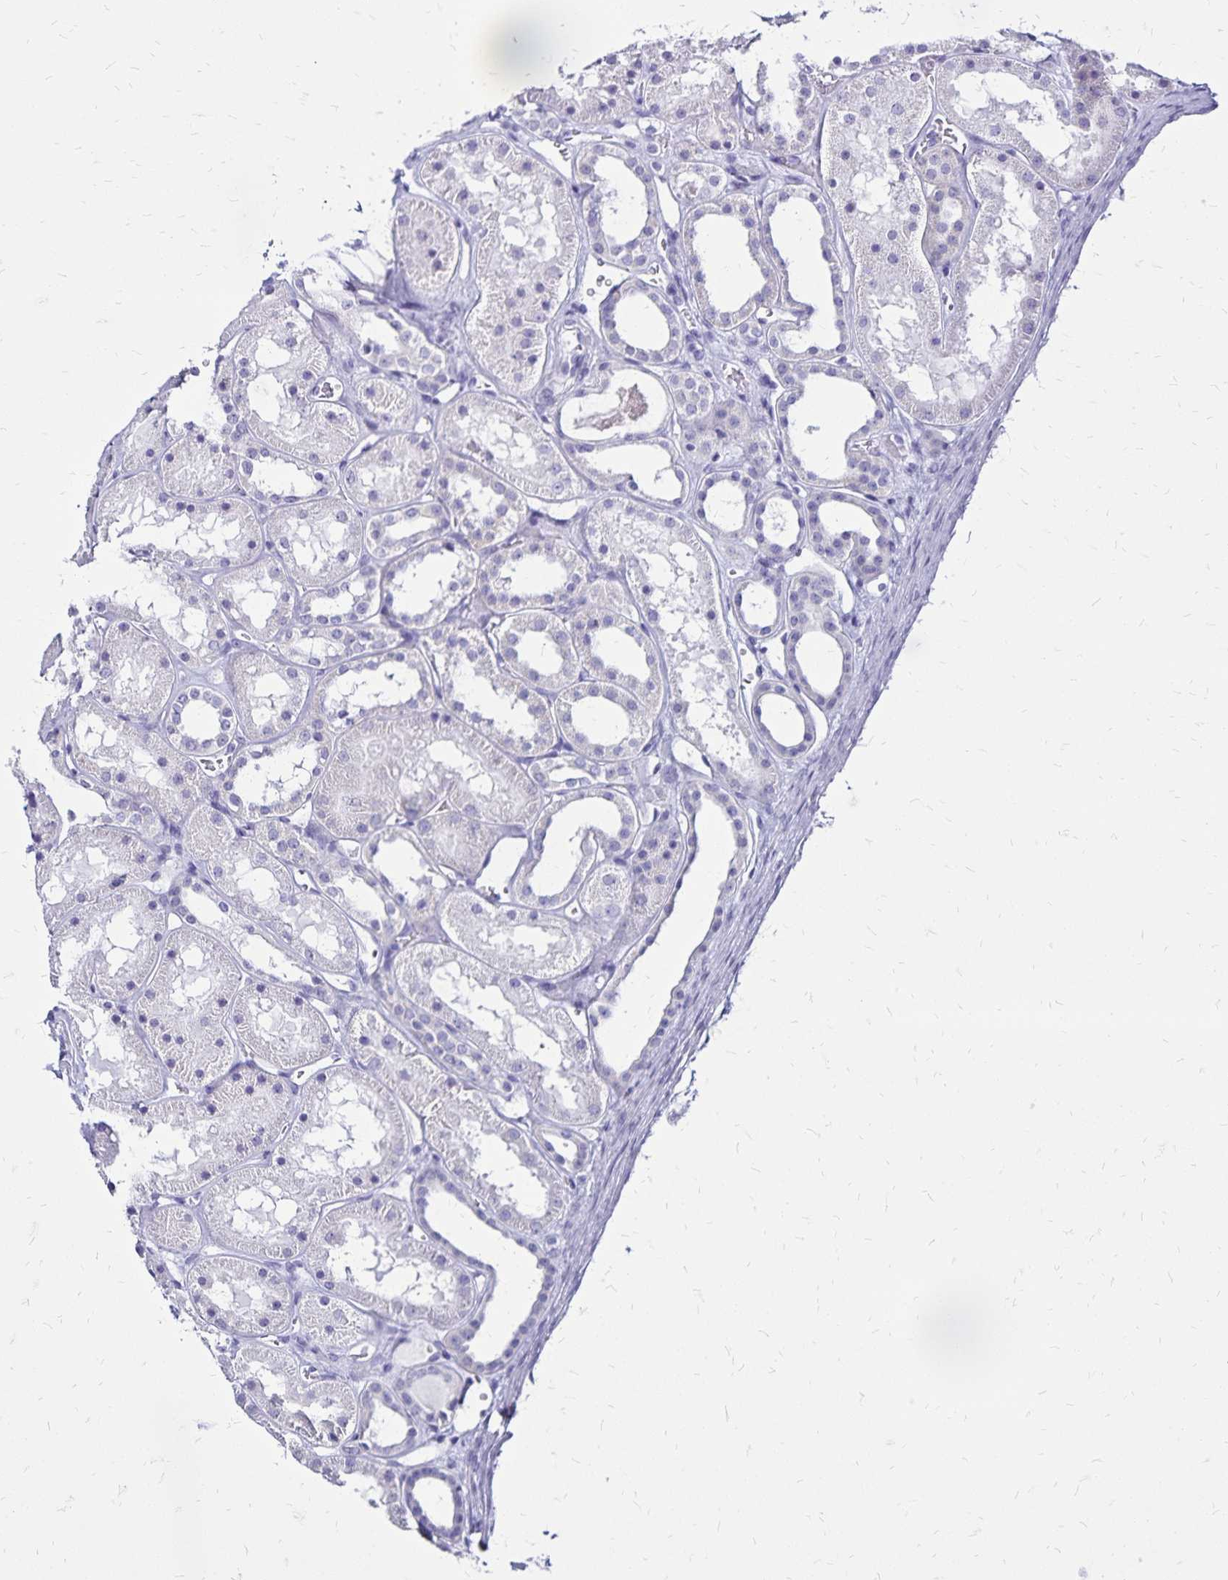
{"staining": {"intensity": "negative", "quantity": "none", "location": "none"}, "tissue": "kidney", "cell_type": "Cells in glomeruli", "image_type": "normal", "snomed": [{"axis": "morphology", "description": "Normal tissue, NOS"}, {"axis": "topography", "description": "Kidney"}], "caption": "Immunohistochemical staining of unremarkable kidney reveals no significant positivity in cells in glomeruli.", "gene": "LIN28B", "patient": {"sex": "female", "age": 41}}